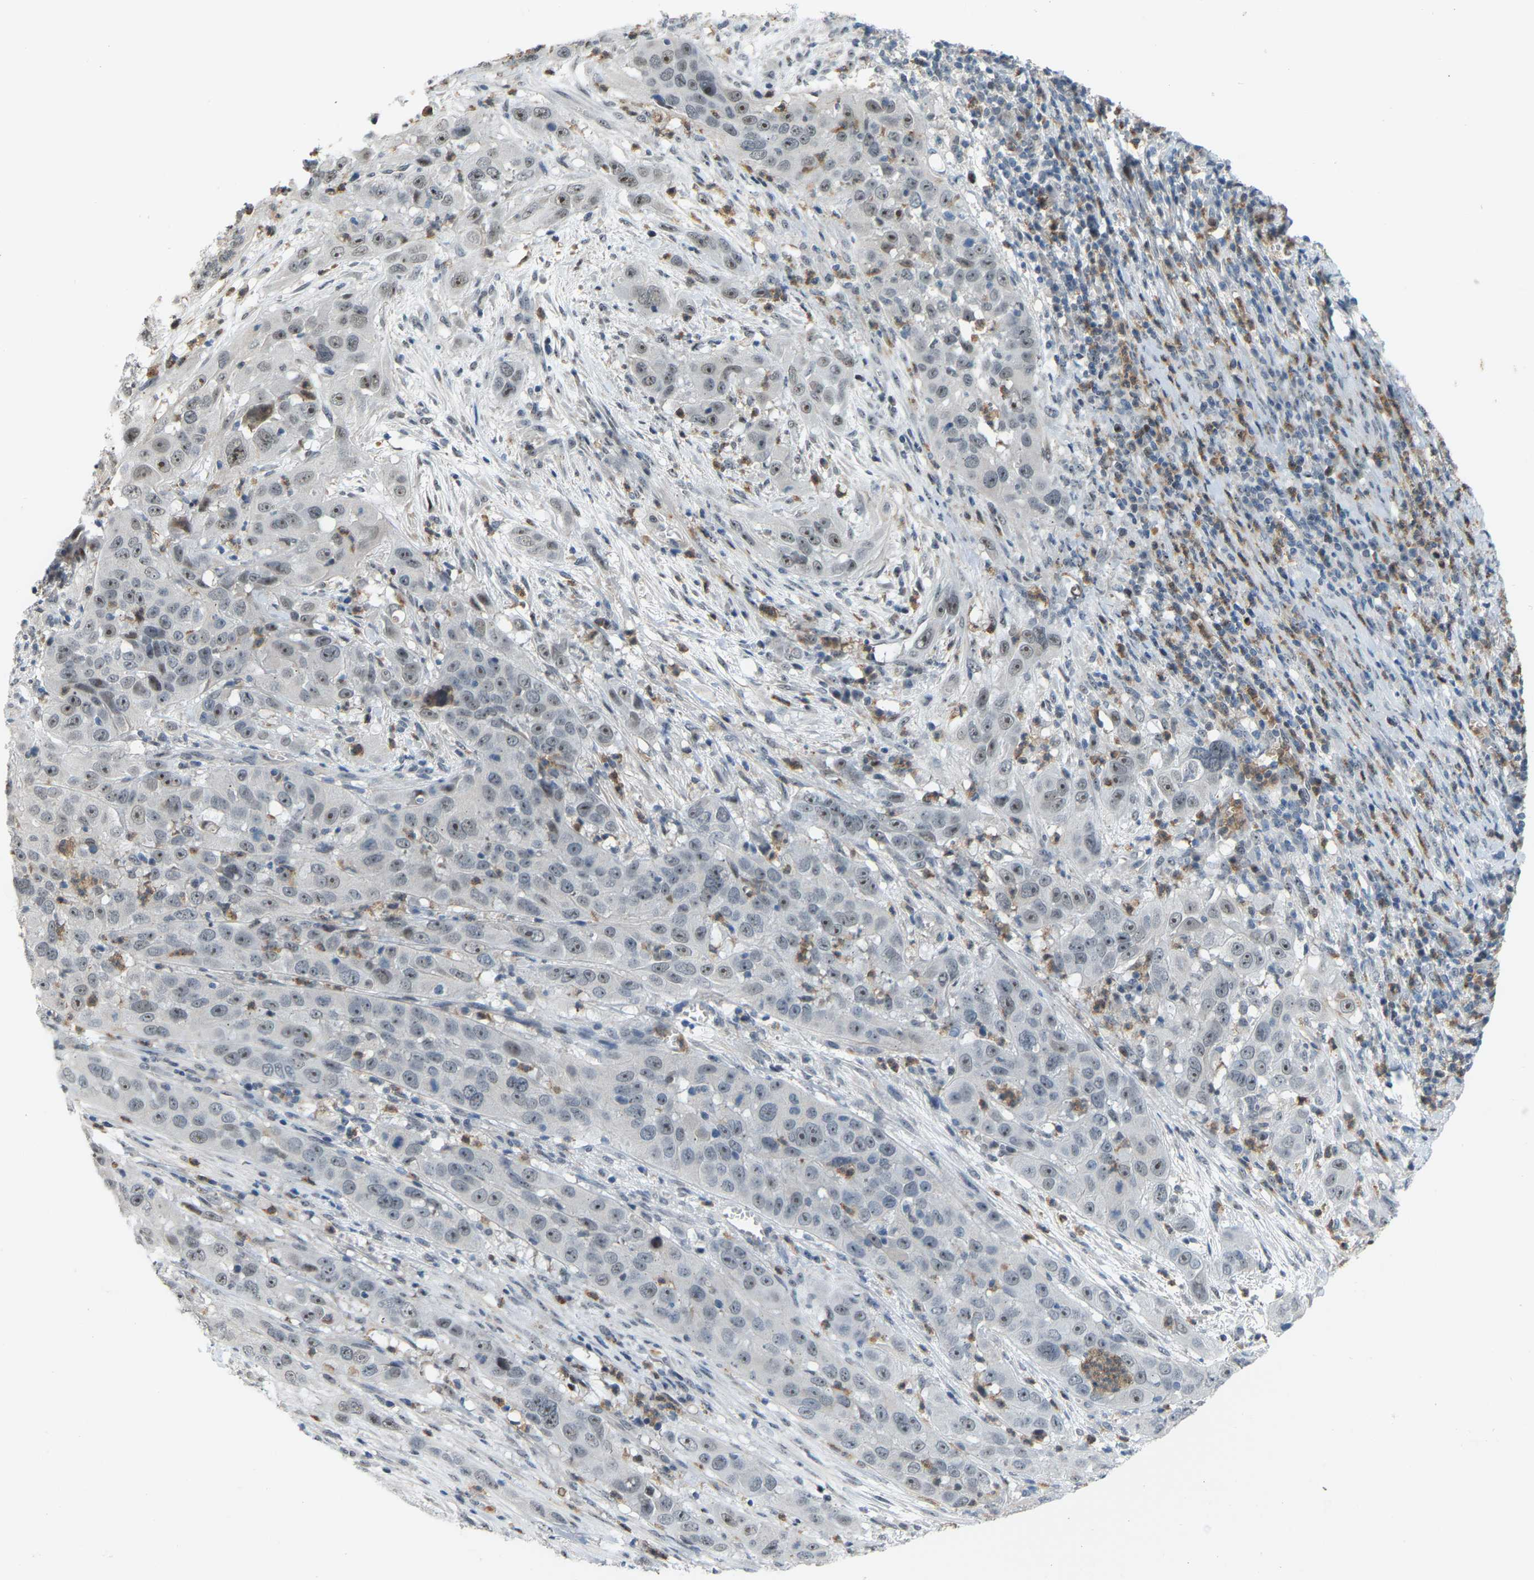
{"staining": {"intensity": "negative", "quantity": "none", "location": "none"}, "tissue": "cervical cancer", "cell_type": "Tumor cells", "image_type": "cancer", "snomed": [{"axis": "morphology", "description": "Squamous cell carcinoma, NOS"}, {"axis": "topography", "description": "Cervix"}], "caption": "Immunohistochemistry photomicrograph of human cervical cancer (squamous cell carcinoma) stained for a protein (brown), which exhibits no staining in tumor cells. Nuclei are stained in blue.", "gene": "CROT", "patient": {"sex": "female", "age": 32}}